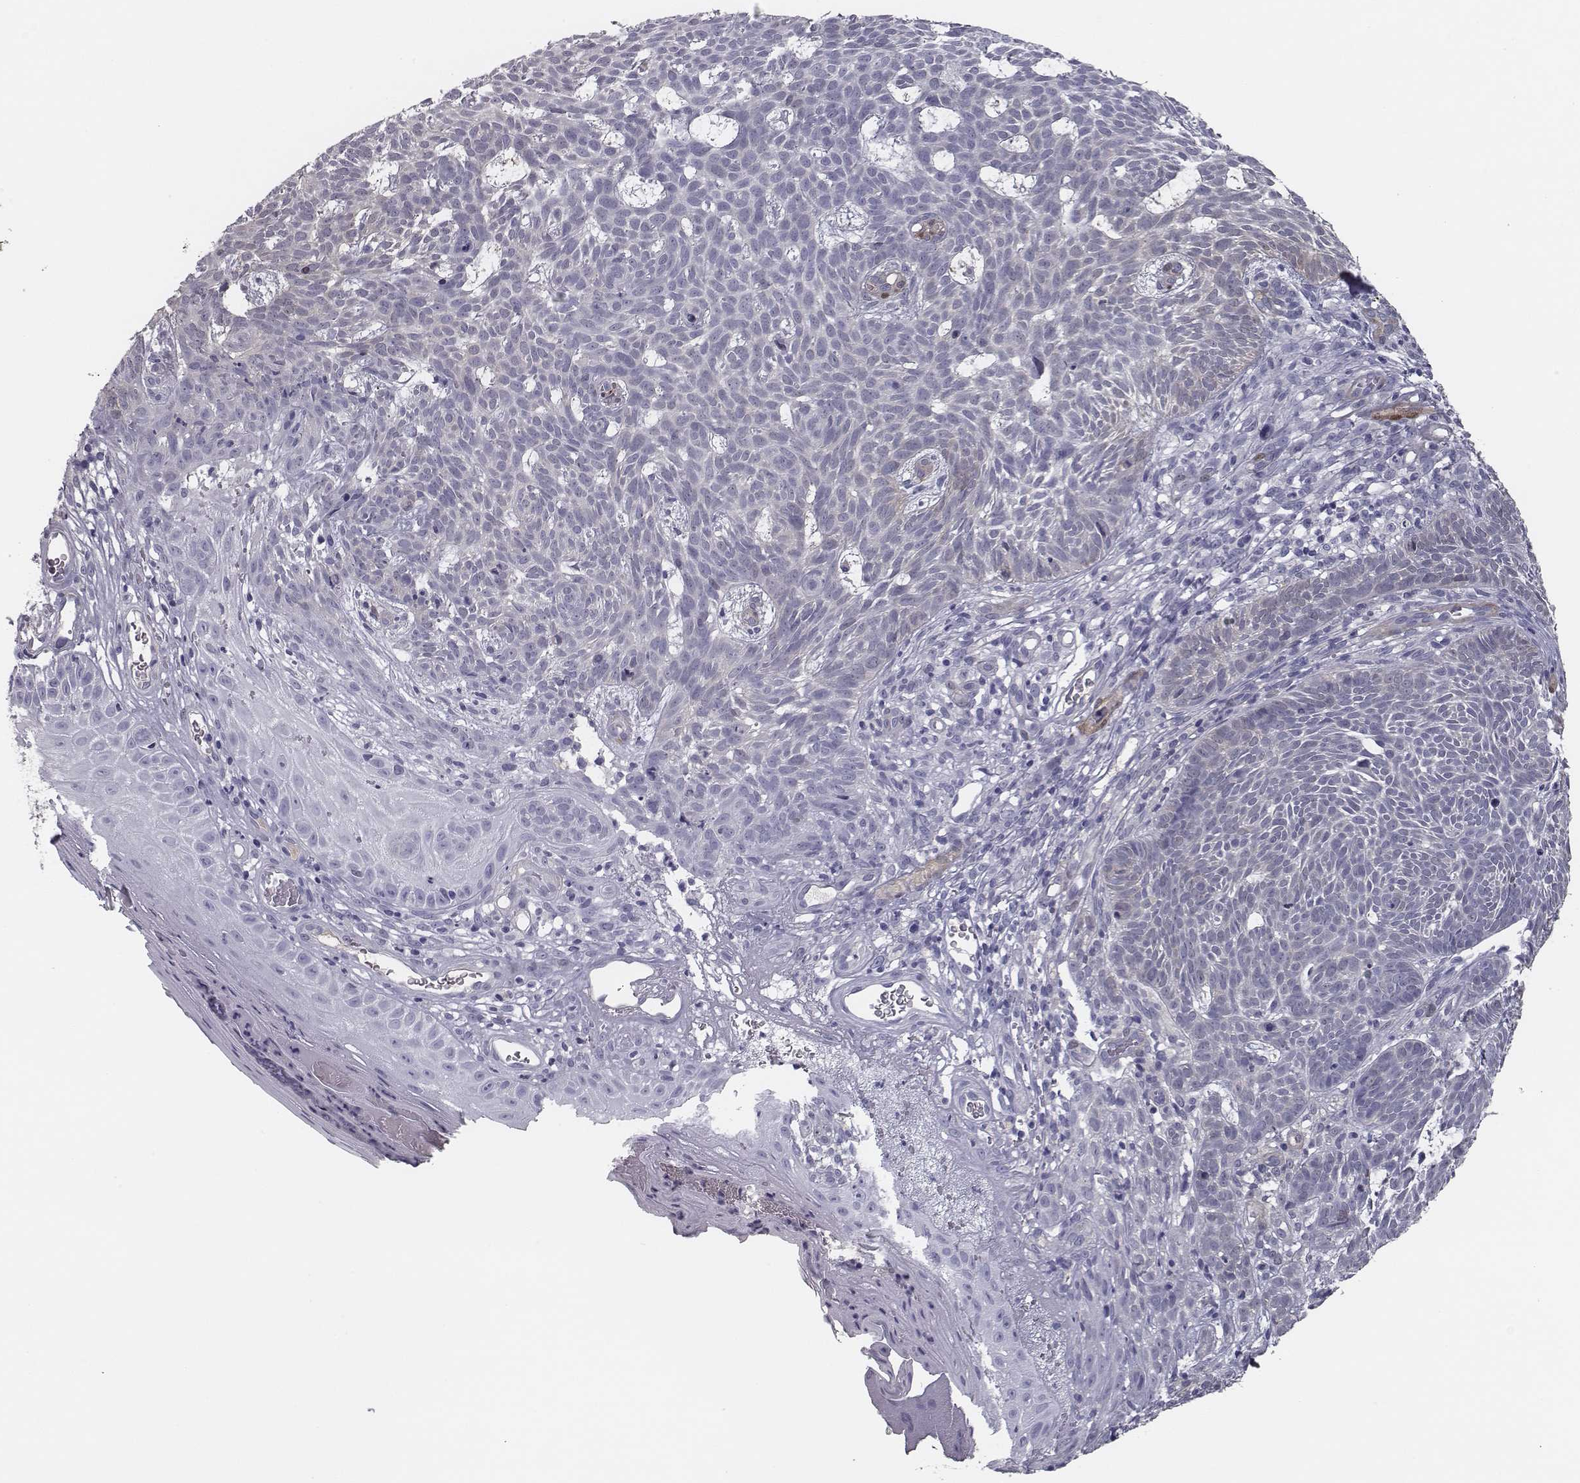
{"staining": {"intensity": "negative", "quantity": "none", "location": "none"}, "tissue": "skin cancer", "cell_type": "Tumor cells", "image_type": "cancer", "snomed": [{"axis": "morphology", "description": "Basal cell carcinoma"}, {"axis": "topography", "description": "Skin"}], "caption": "Tumor cells show no significant protein staining in skin basal cell carcinoma.", "gene": "ISYNA1", "patient": {"sex": "male", "age": 59}}